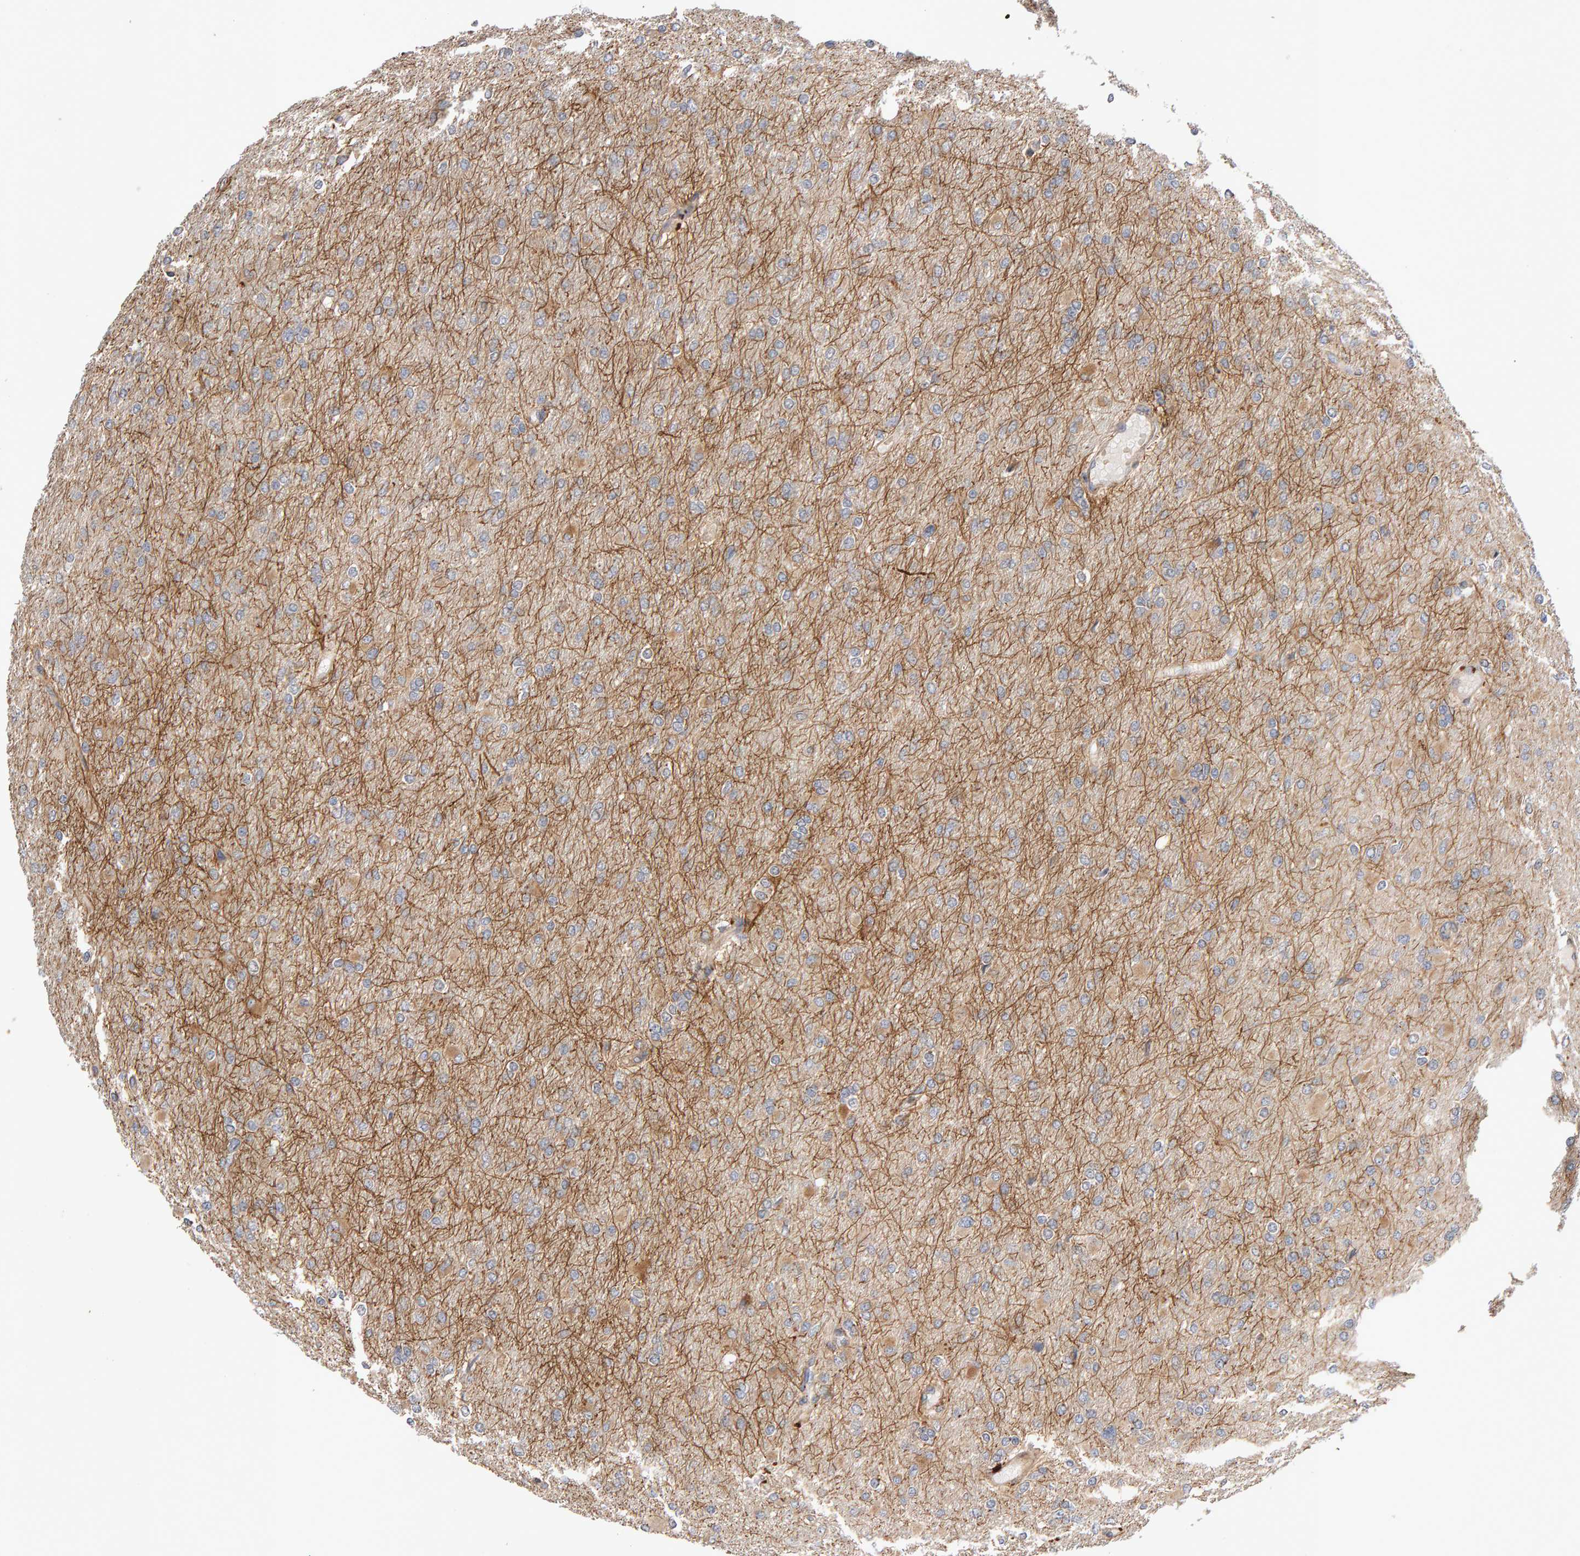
{"staining": {"intensity": "weak", "quantity": ">75%", "location": "cytoplasmic/membranous"}, "tissue": "glioma", "cell_type": "Tumor cells", "image_type": "cancer", "snomed": [{"axis": "morphology", "description": "Glioma, malignant, High grade"}, {"axis": "topography", "description": "Cerebral cortex"}], "caption": "A low amount of weak cytoplasmic/membranous staining is seen in about >75% of tumor cells in malignant high-grade glioma tissue. (DAB (3,3'-diaminobenzidine) IHC, brown staining for protein, blue staining for nuclei).", "gene": "RNF19A", "patient": {"sex": "female", "age": 36}}